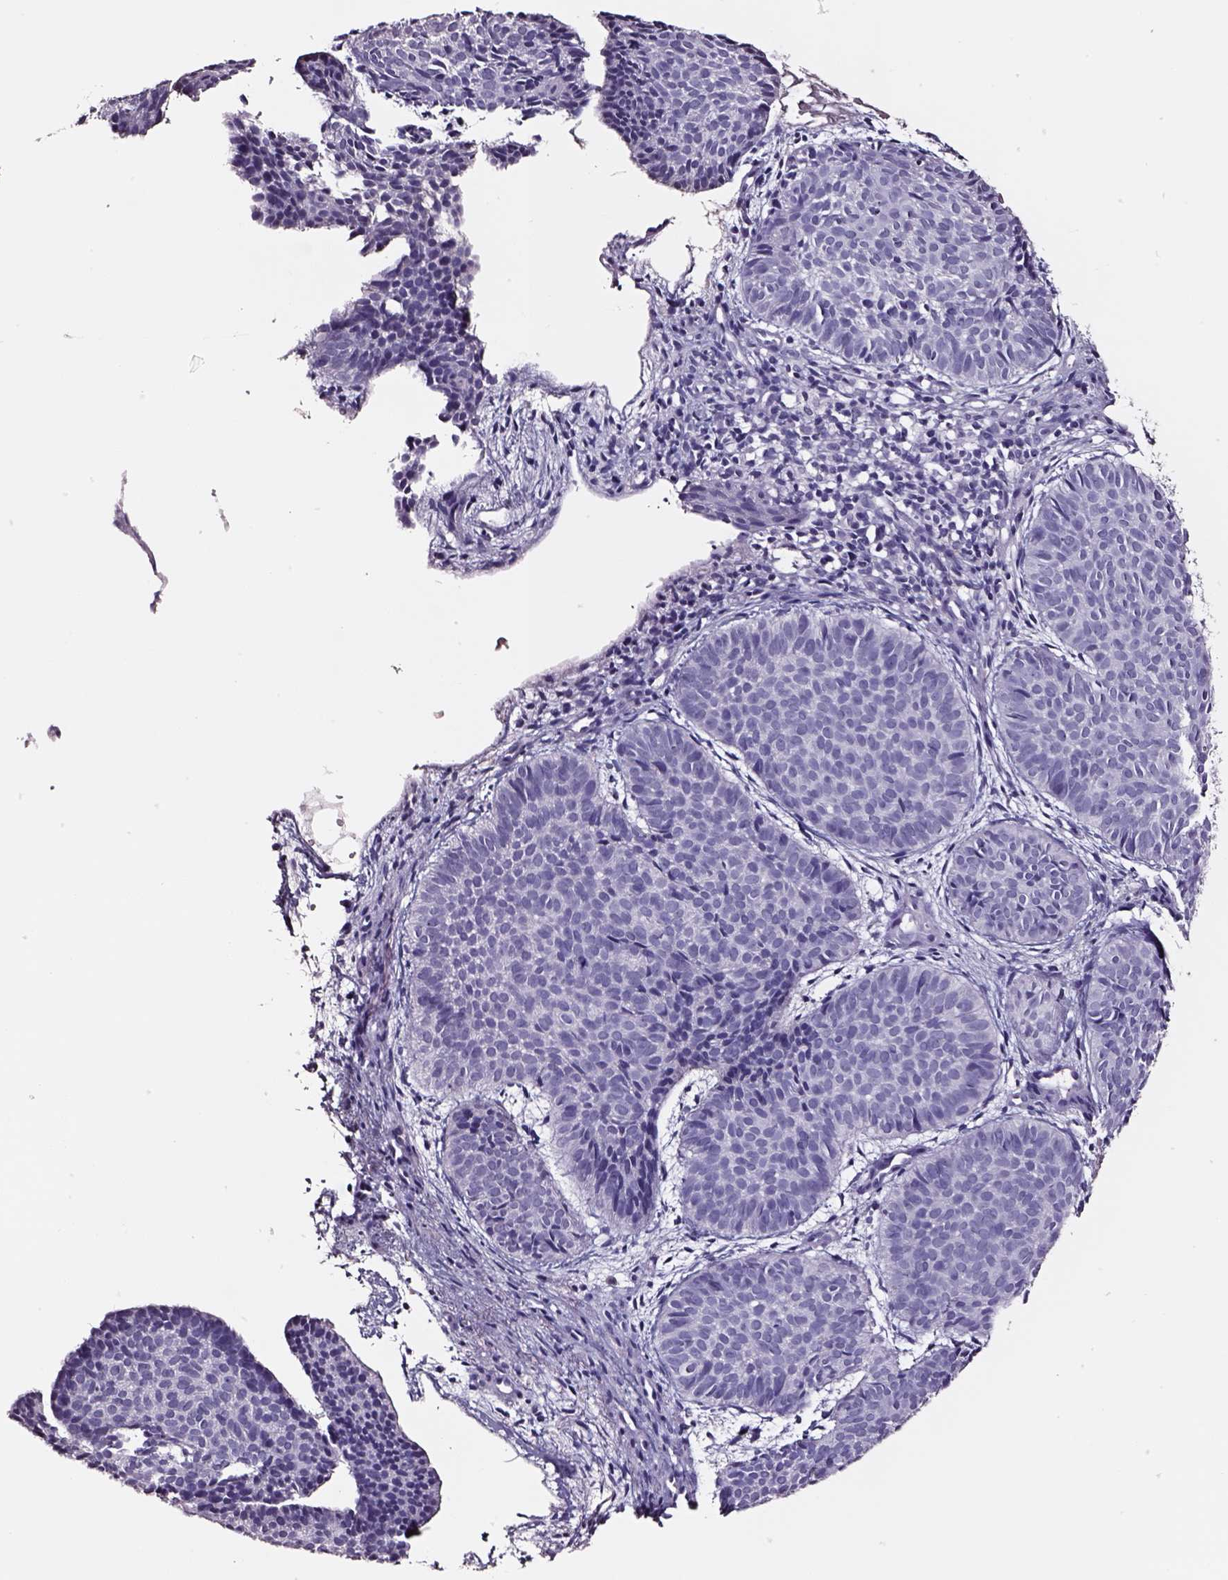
{"staining": {"intensity": "negative", "quantity": "none", "location": "none"}, "tissue": "skin cancer", "cell_type": "Tumor cells", "image_type": "cancer", "snomed": [{"axis": "morphology", "description": "Basal cell carcinoma"}, {"axis": "topography", "description": "Skin"}], "caption": "An immunohistochemistry (IHC) image of skin basal cell carcinoma is shown. There is no staining in tumor cells of skin basal cell carcinoma. (Stains: DAB IHC with hematoxylin counter stain, Microscopy: brightfield microscopy at high magnification).", "gene": "SMIM17", "patient": {"sex": "male", "age": 57}}